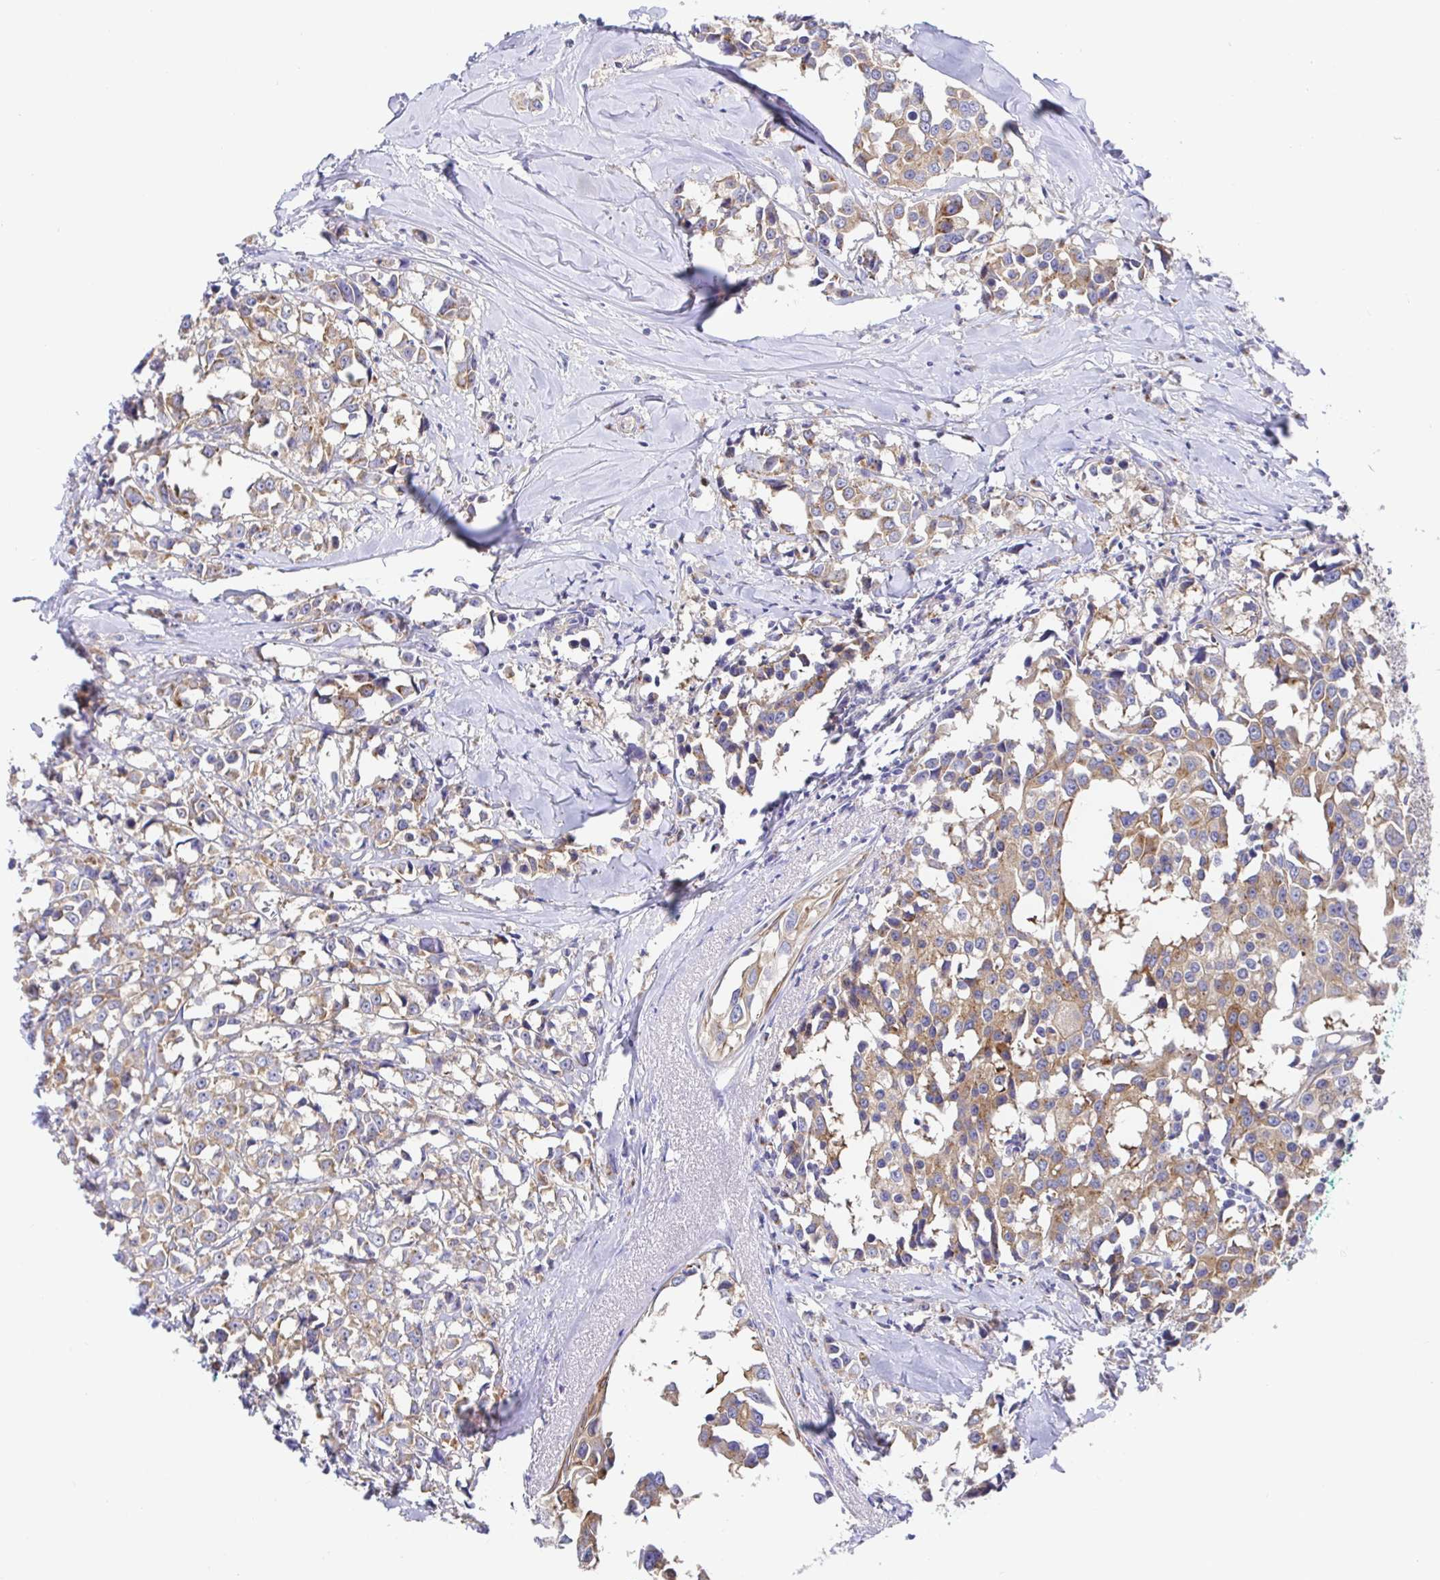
{"staining": {"intensity": "moderate", "quantity": ">75%", "location": "cytoplasmic/membranous"}, "tissue": "breast cancer", "cell_type": "Tumor cells", "image_type": "cancer", "snomed": [{"axis": "morphology", "description": "Duct carcinoma"}, {"axis": "topography", "description": "Breast"}], "caption": "Breast cancer (invasive ductal carcinoma) tissue exhibits moderate cytoplasmic/membranous staining in about >75% of tumor cells The staining was performed using DAB to visualize the protein expression in brown, while the nuclei were stained in blue with hematoxylin (Magnification: 20x).", "gene": "GOLGA1", "patient": {"sex": "female", "age": 80}}